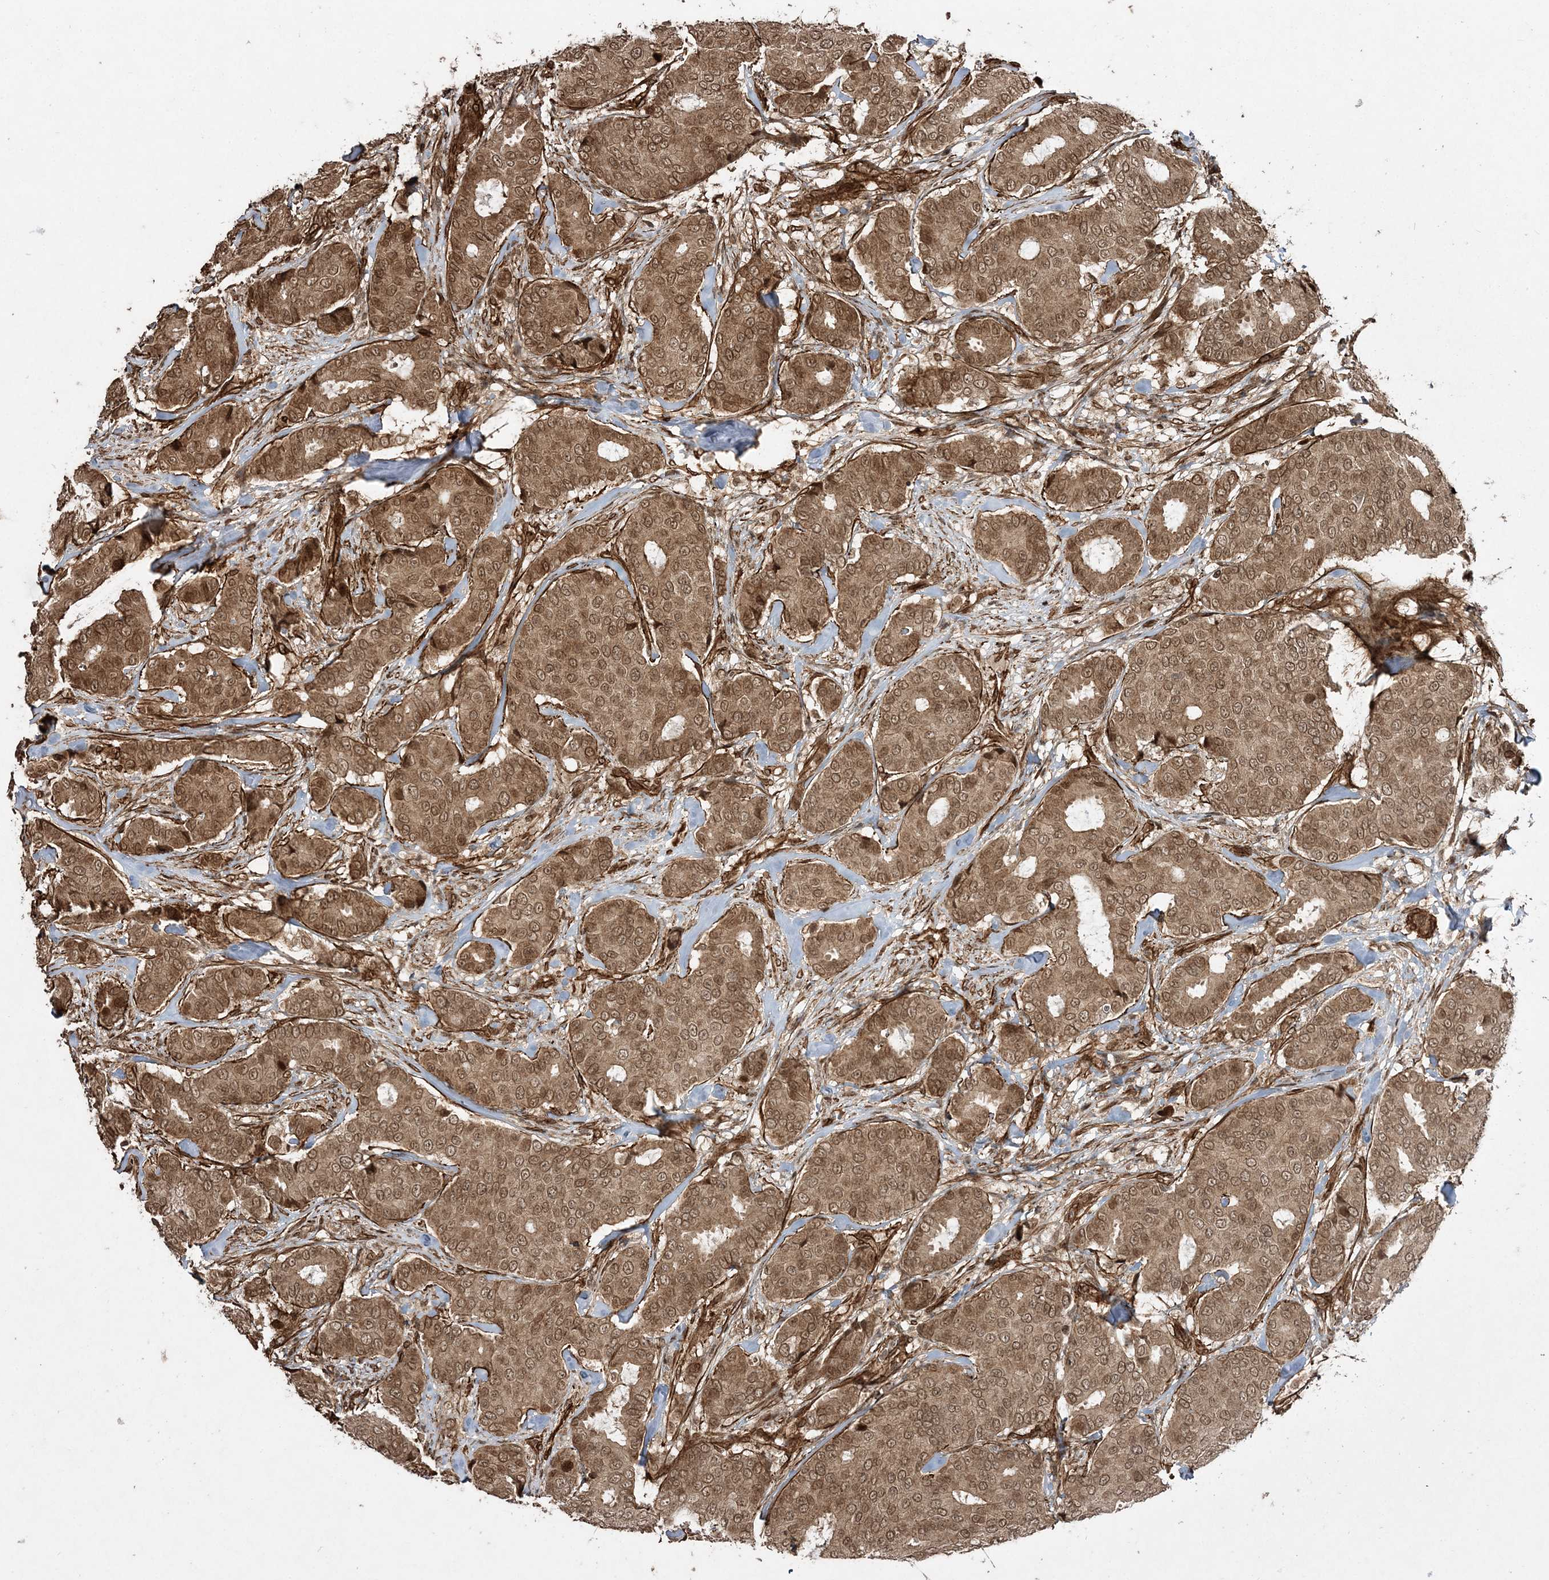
{"staining": {"intensity": "moderate", "quantity": ">75%", "location": "cytoplasmic/membranous,nuclear"}, "tissue": "breast cancer", "cell_type": "Tumor cells", "image_type": "cancer", "snomed": [{"axis": "morphology", "description": "Duct carcinoma"}, {"axis": "topography", "description": "Breast"}], "caption": "Breast cancer (invasive ductal carcinoma) tissue reveals moderate cytoplasmic/membranous and nuclear positivity in about >75% of tumor cells", "gene": "ETAA1", "patient": {"sex": "female", "age": 75}}